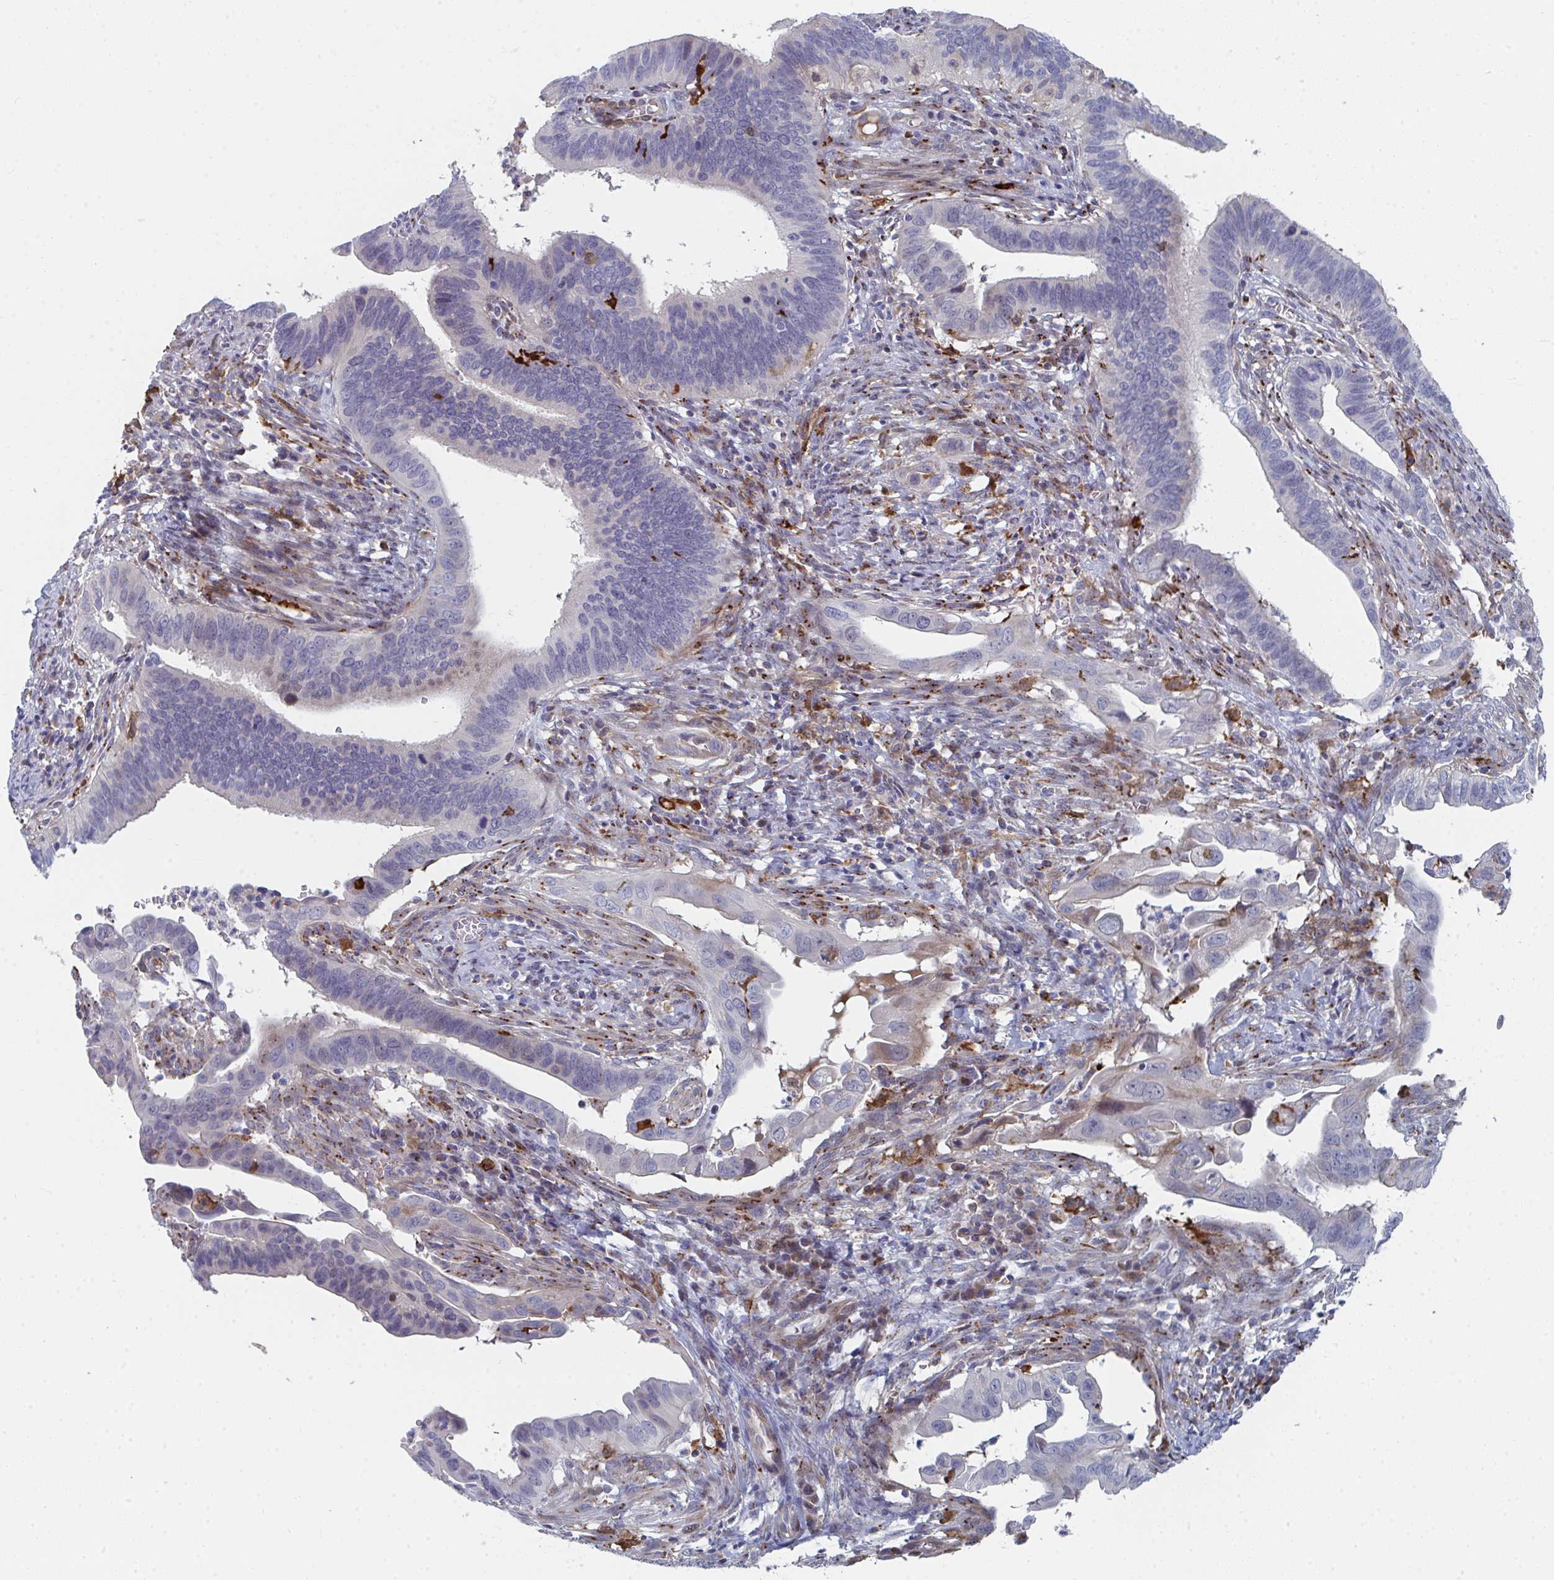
{"staining": {"intensity": "weak", "quantity": "<25%", "location": "cytoplasmic/membranous"}, "tissue": "cervical cancer", "cell_type": "Tumor cells", "image_type": "cancer", "snomed": [{"axis": "morphology", "description": "Adenocarcinoma, NOS"}, {"axis": "topography", "description": "Cervix"}], "caption": "A histopathology image of adenocarcinoma (cervical) stained for a protein demonstrates no brown staining in tumor cells.", "gene": "PSMG1", "patient": {"sex": "female", "age": 42}}